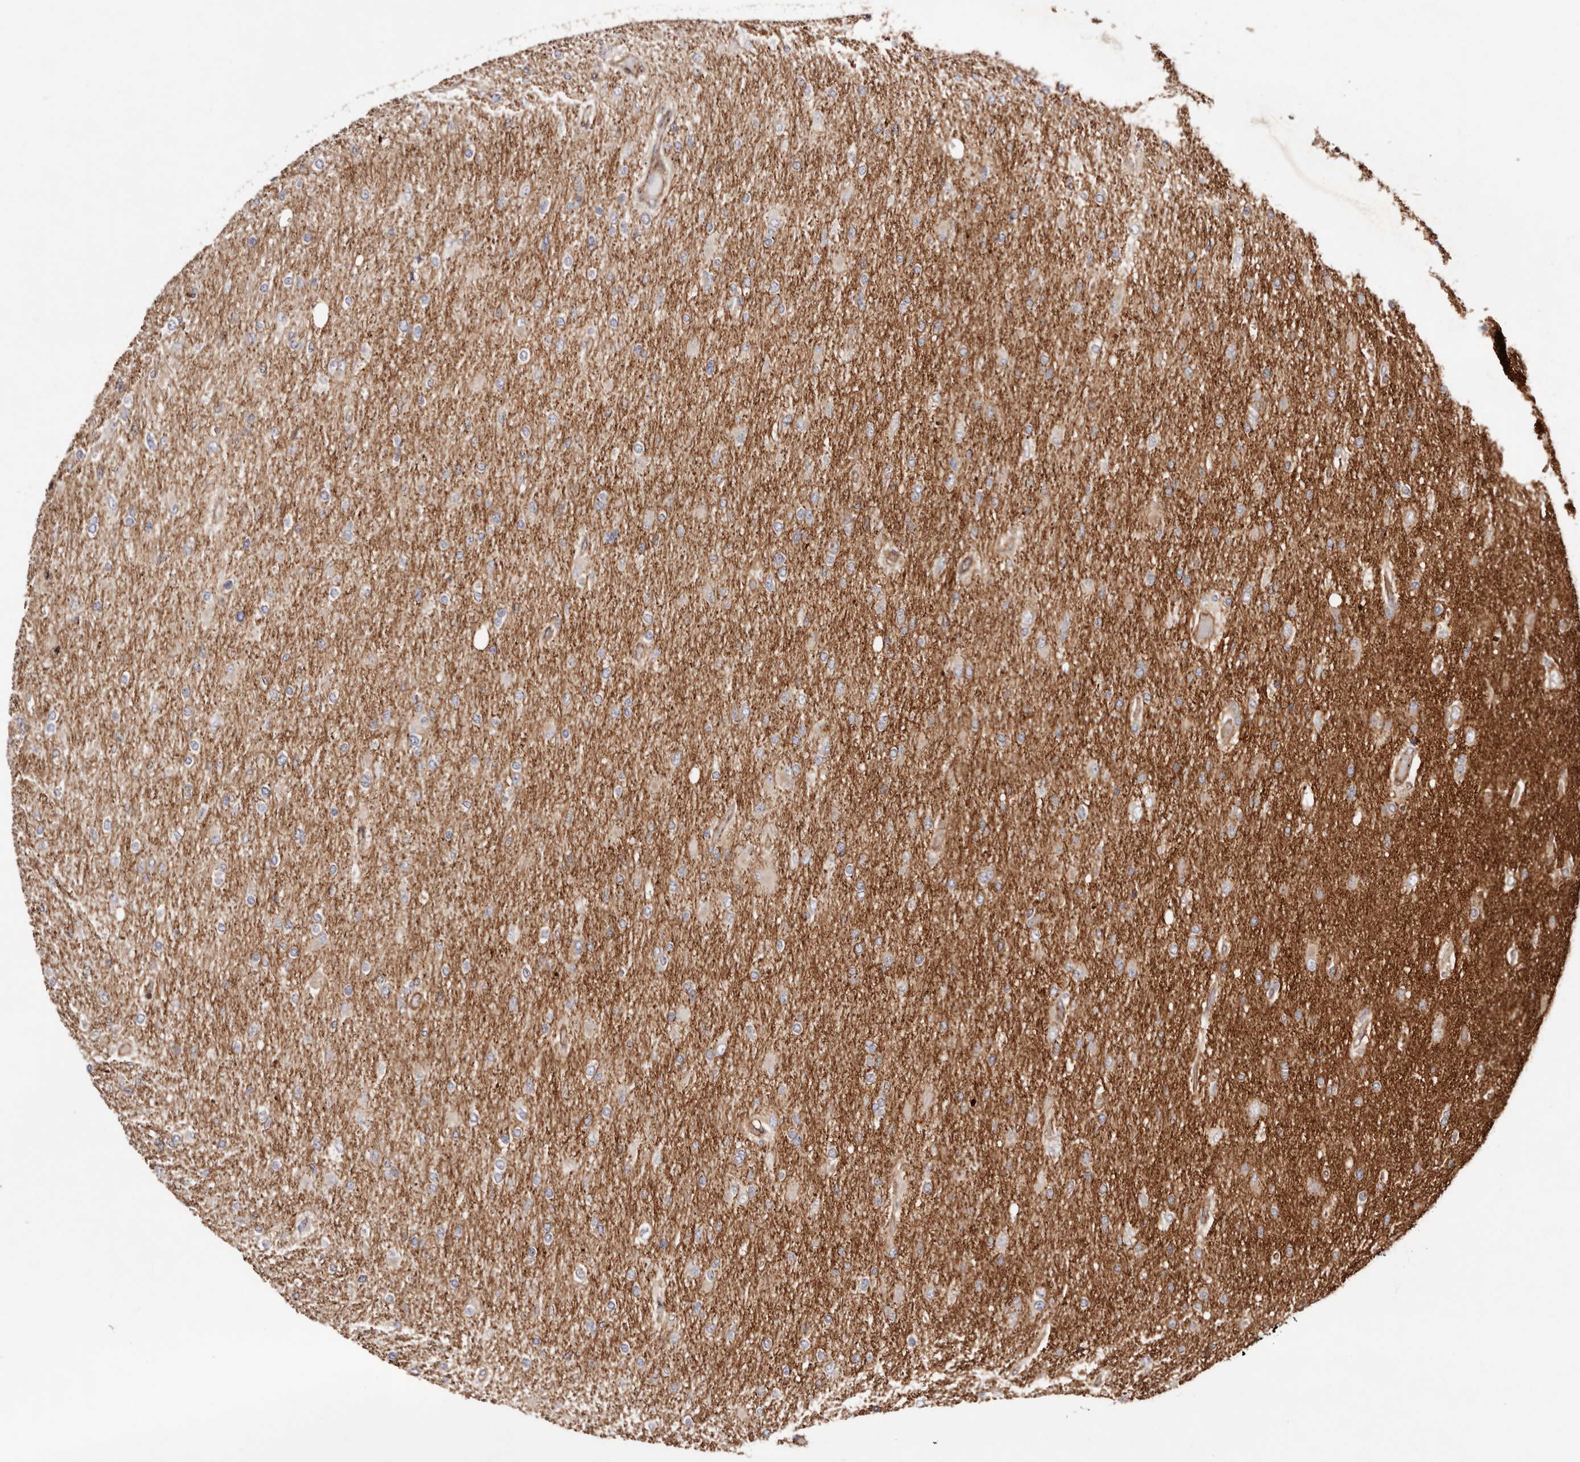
{"staining": {"intensity": "weak", "quantity": "25%-75%", "location": "cytoplasmic/membranous"}, "tissue": "glioma", "cell_type": "Tumor cells", "image_type": "cancer", "snomed": [{"axis": "morphology", "description": "Glioma, malignant, High grade"}, {"axis": "topography", "description": "Cerebral cortex"}], "caption": "IHC of glioma displays low levels of weak cytoplasmic/membranous expression in about 25%-75% of tumor cells.", "gene": "PTPN22", "patient": {"sex": "female", "age": 36}}